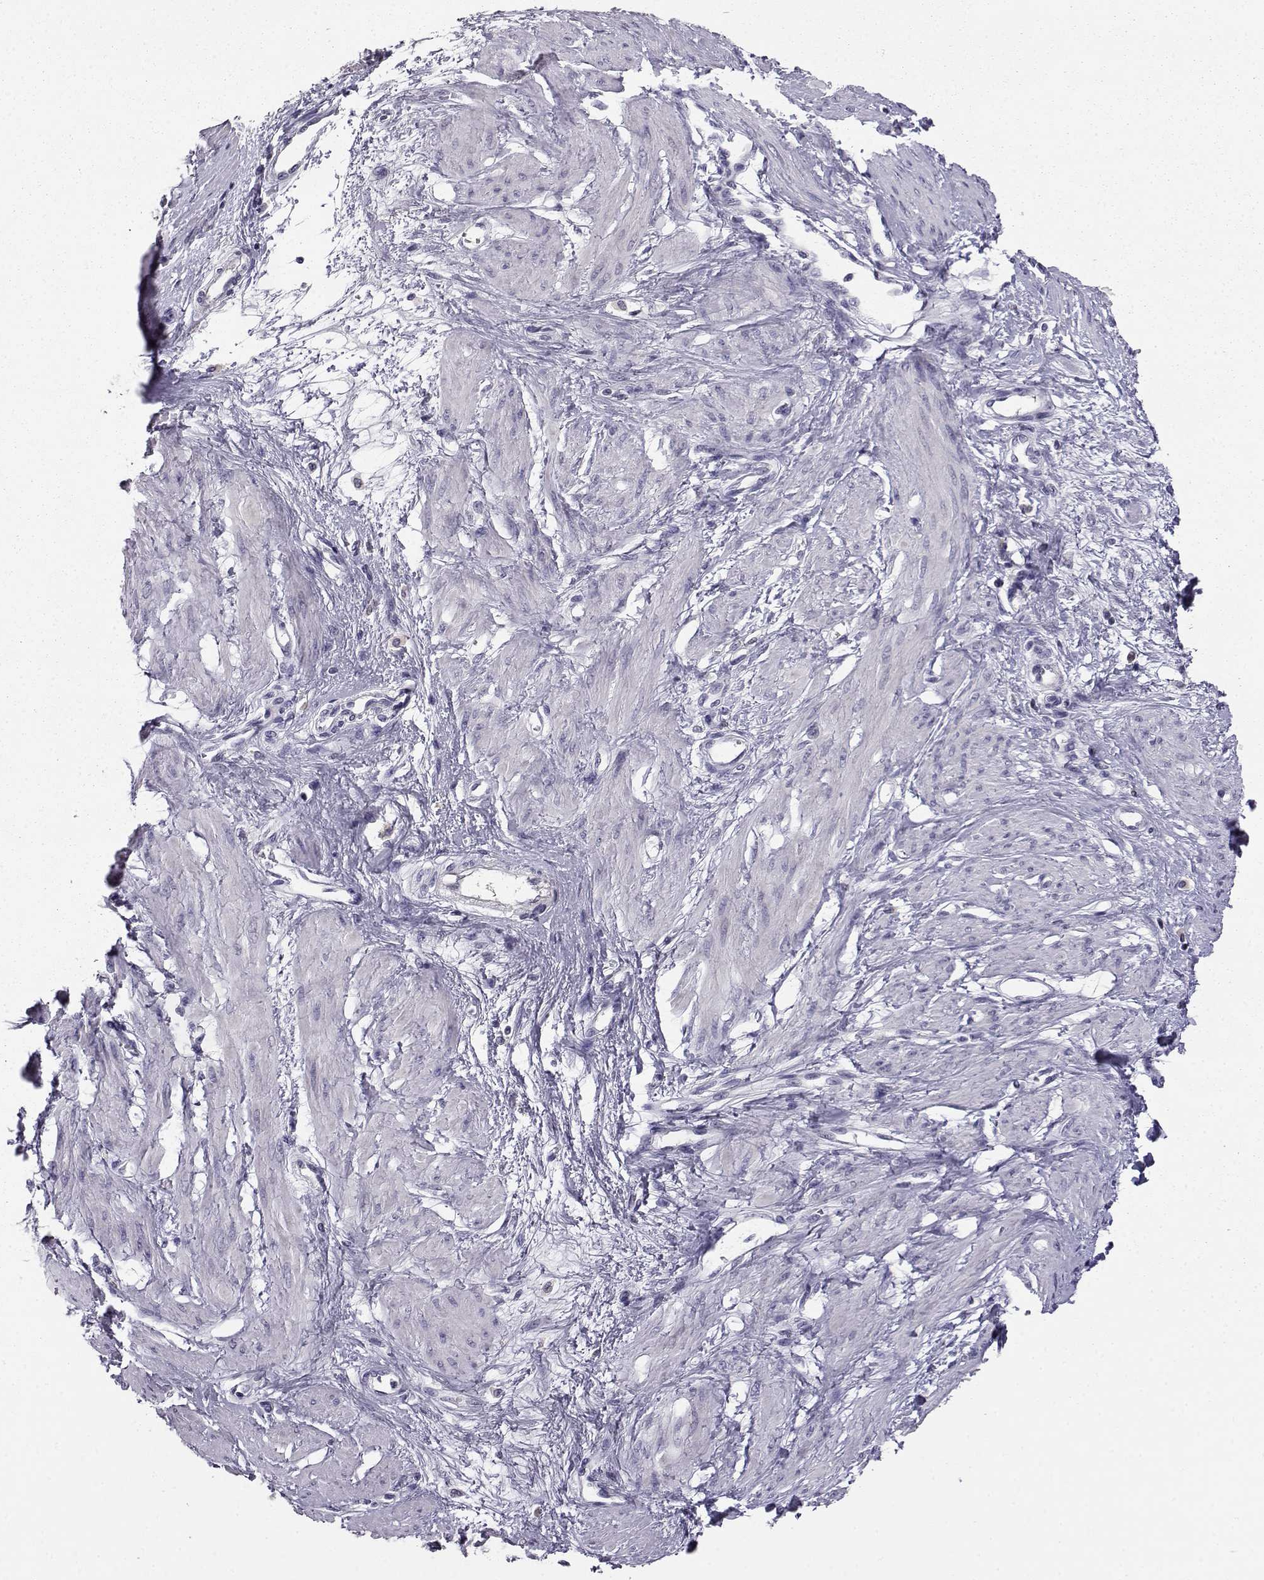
{"staining": {"intensity": "negative", "quantity": "none", "location": "none"}, "tissue": "smooth muscle", "cell_type": "Smooth muscle cells", "image_type": "normal", "snomed": [{"axis": "morphology", "description": "Normal tissue, NOS"}, {"axis": "topography", "description": "Smooth muscle"}, {"axis": "topography", "description": "Uterus"}], "caption": "IHC micrograph of unremarkable human smooth muscle stained for a protein (brown), which demonstrates no staining in smooth muscle cells.", "gene": "AKR1B1", "patient": {"sex": "female", "age": 39}}